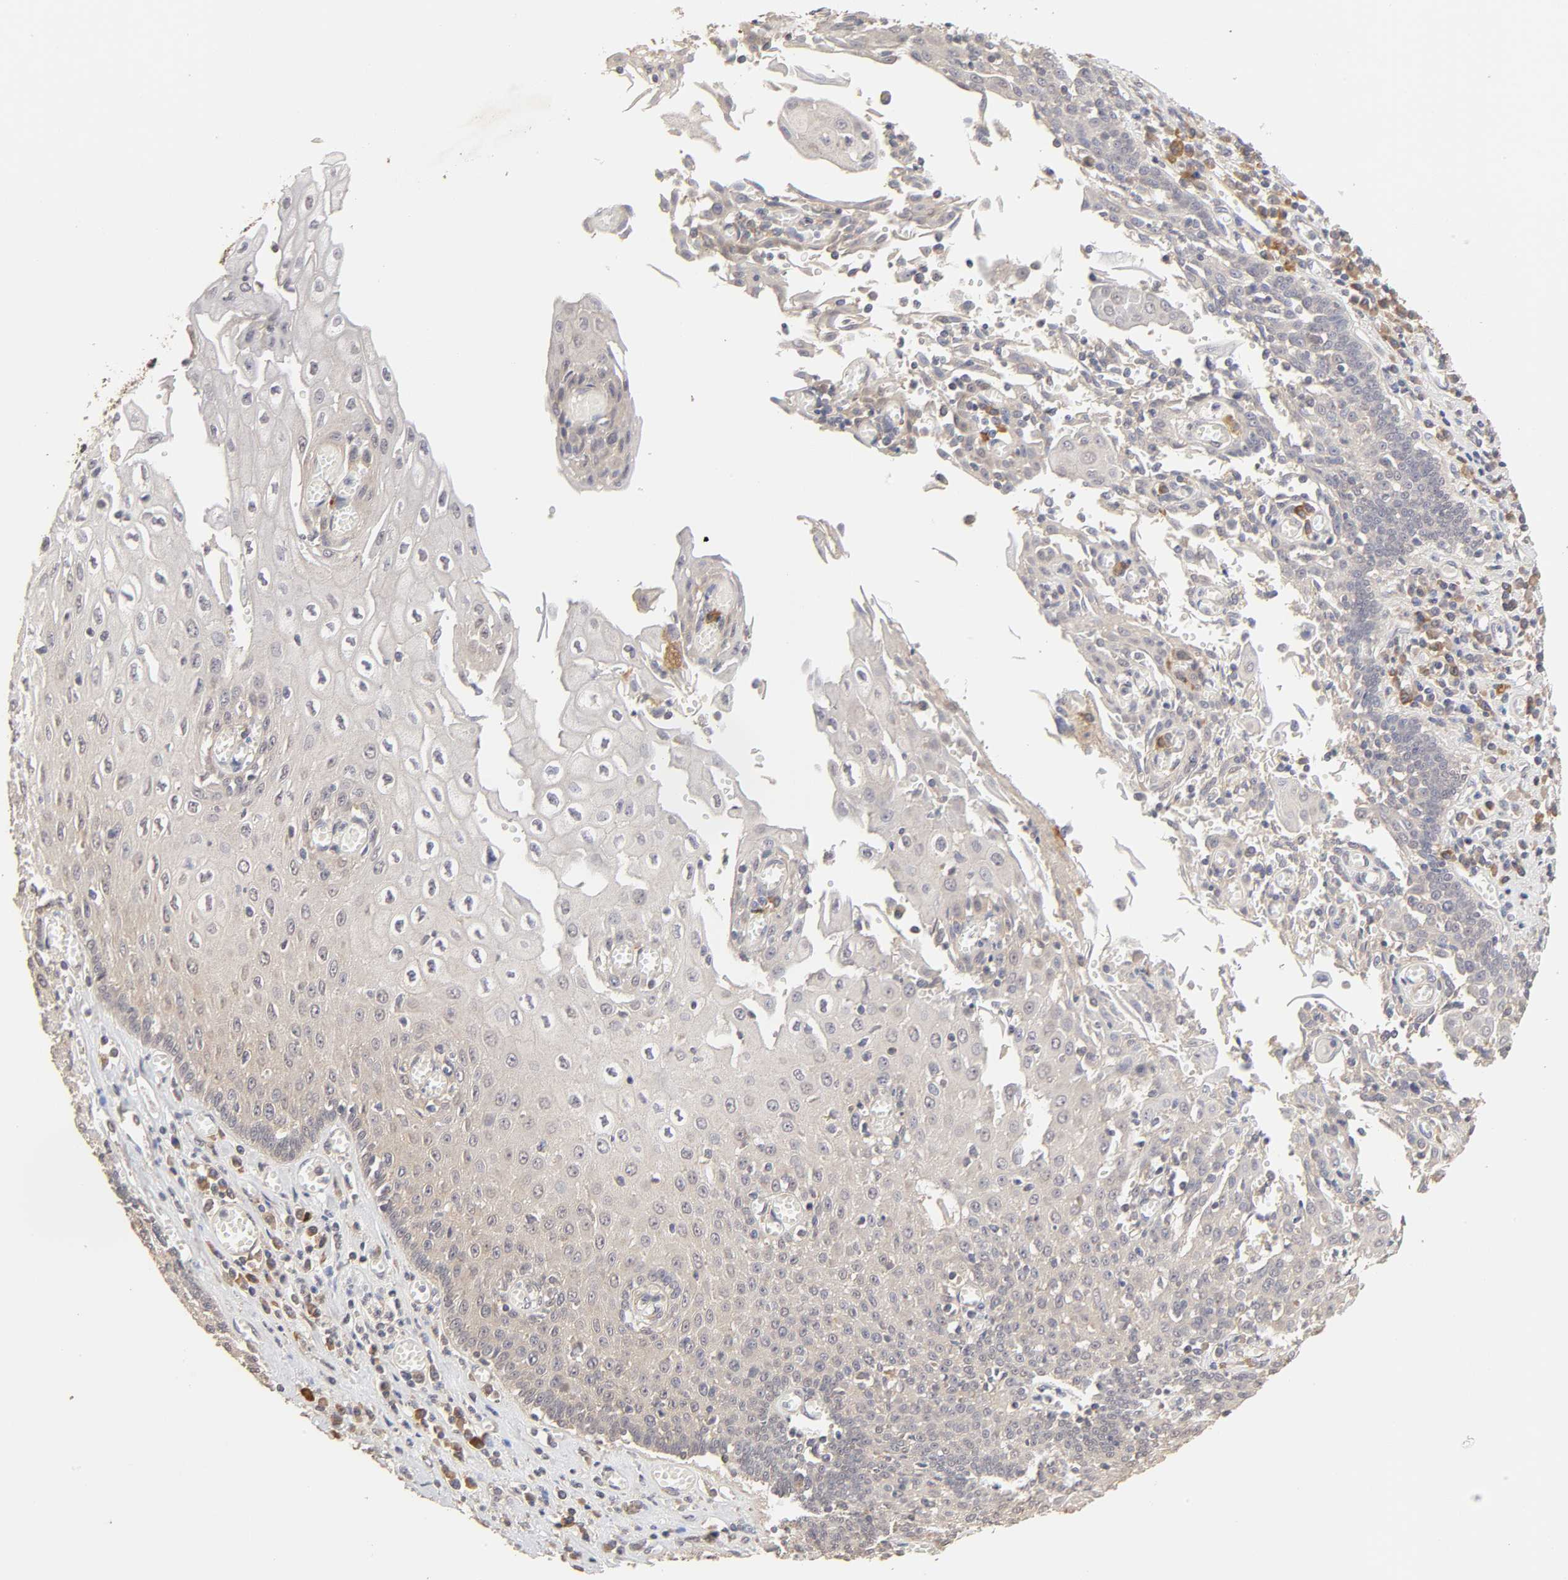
{"staining": {"intensity": "negative", "quantity": "none", "location": "none"}, "tissue": "esophagus", "cell_type": "Squamous epithelial cells", "image_type": "normal", "snomed": [{"axis": "morphology", "description": "Normal tissue, NOS"}, {"axis": "morphology", "description": "Squamous cell carcinoma, NOS"}, {"axis": "topography", "description": "Esophagus"}], "caption": "An immunohistochemistry image of unremarkable esophagus is shown. There is no staining in squamous epithelial cells of esophagus. The staining was performed using DAB to visualize the protein expression in brown, while the nuclei were stained in blue with hematoxylin (Magnification: 20x).", "gene": "AP1G2", "patient": {"sex": "male", "age": 65}}